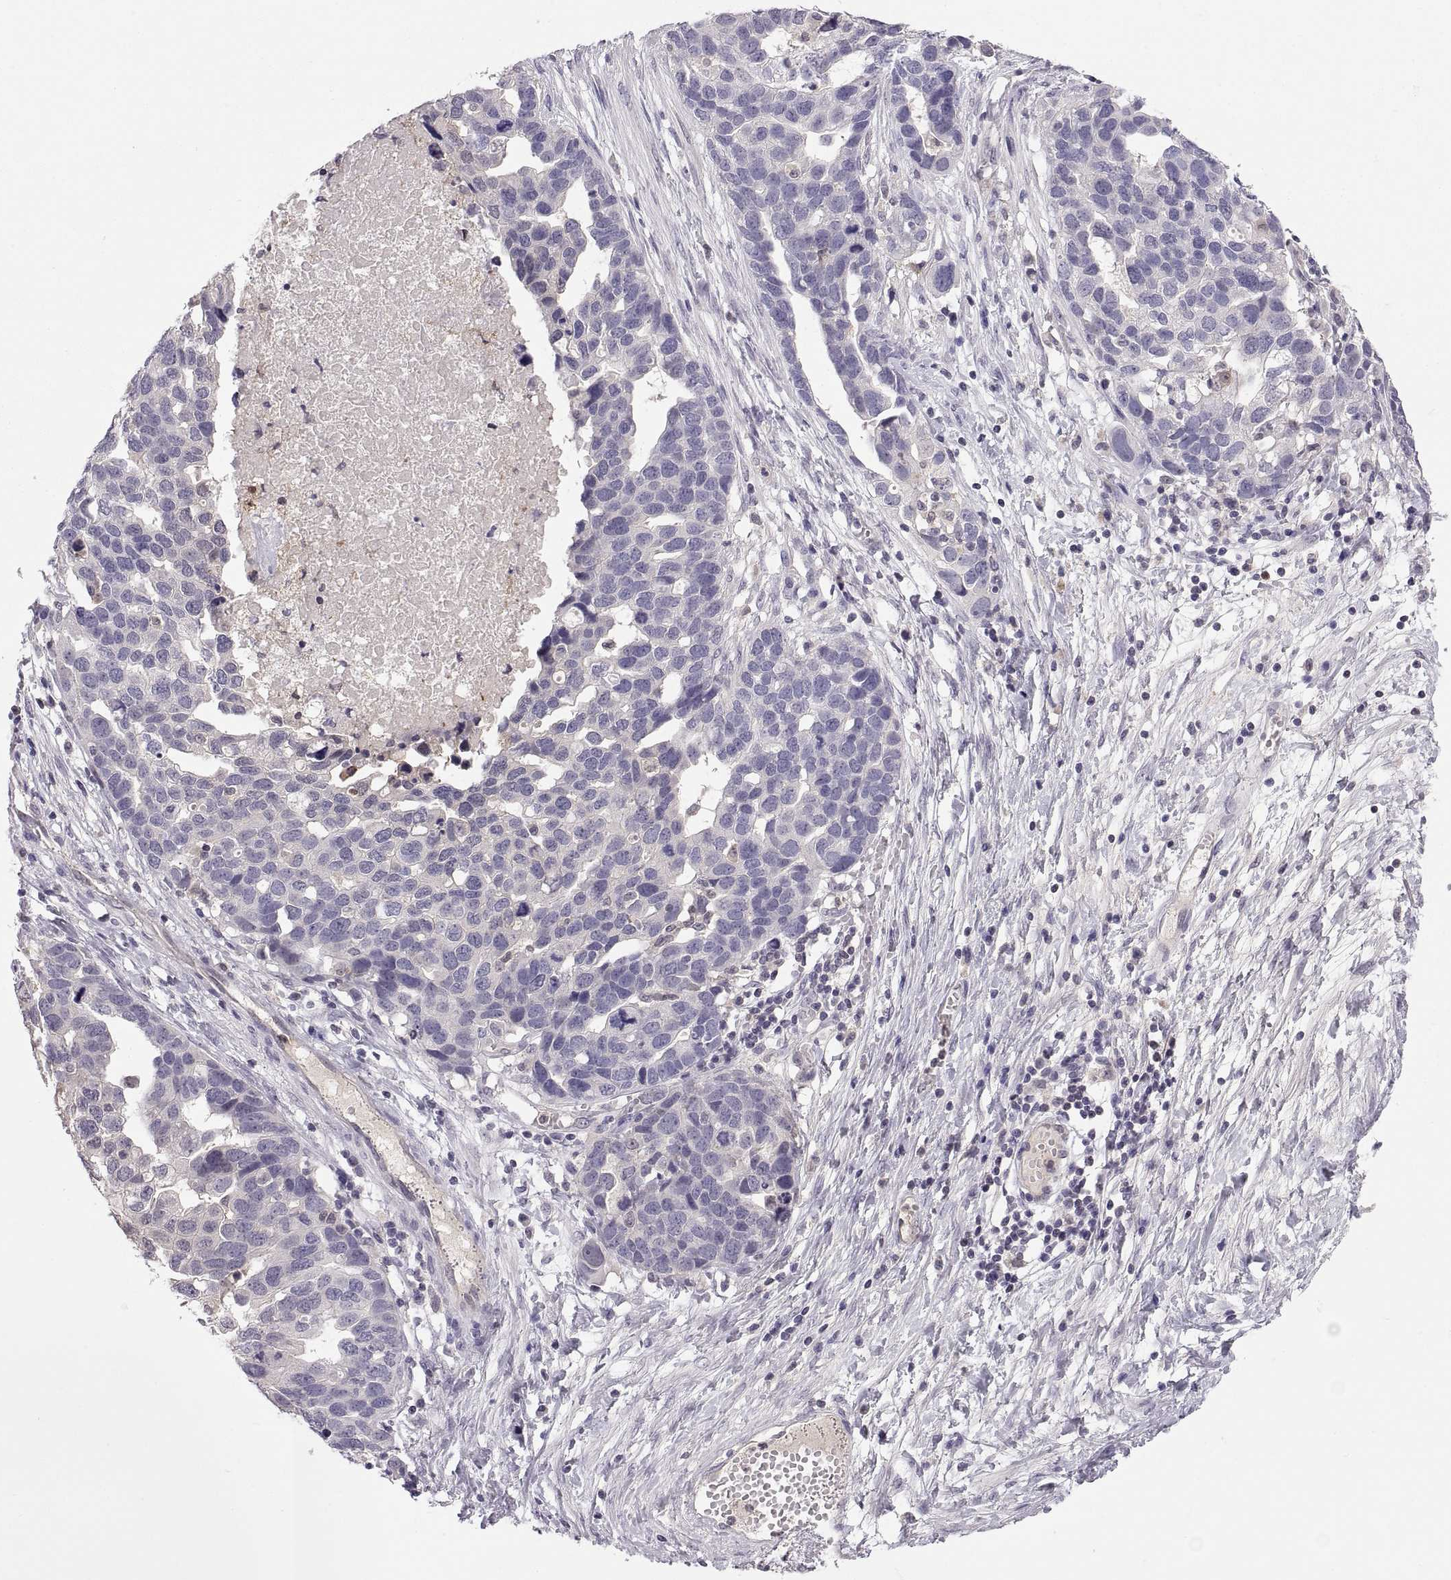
{"staining": {"intensity": "negative", "quantity": "none", "location": "none"}, "tissue": "ovarian cancer", "cell_type": "Tumor cells", "image_type": "cancer", "snomed": [{"axis": "morphology", "description": "Cystadenocarcinoma, serous, NOS"}, {"axis": "topography", "description": "Ovary"}], "caption": "Protein analysis of serous cystadenocarcinoma (ovarian) demonstrates no significant staining in tumor cells. Brightfield microscopy of IHC stained with DAB (brown) and hematoxylin (blue), captured at high magnification.", "gene": "FGF9", "patient": {"sex": "female", "age": 54}}